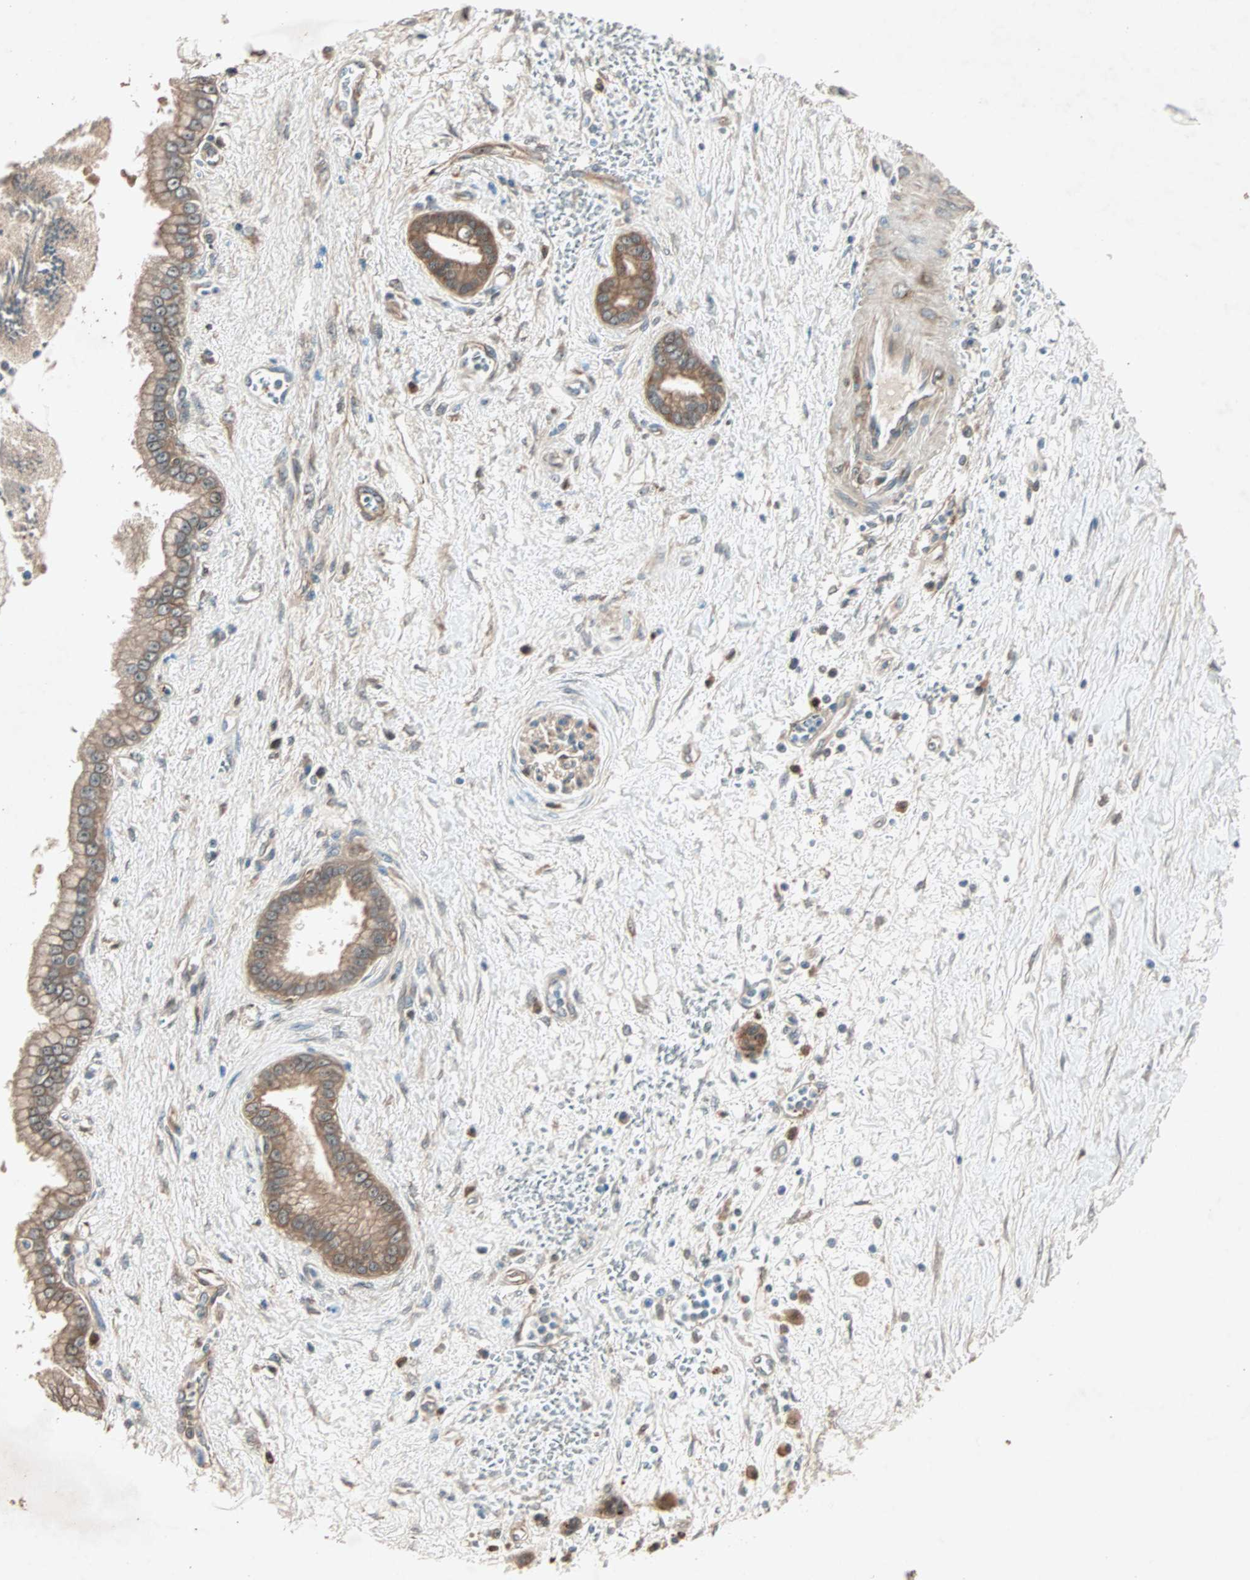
{"staining": {"intensity": "moderate", "quantity": ">75%", "location": "cytoplasmic/membranous"}, "tissue": "pancreatic cancer", "cell_type": "Tumor cells", "image_type": "cancer", "snomed": [{"axis": "morphology", "description": "Adenocarcinoma, NOS"}, {"axis": "topography", "description": "Pancreas"}], "caption": "Moderate cytoplasmic/membranous positivity for a protein is present in approximately >75% of tumor cells of adenocarcinoma (pancreatic) using IHC.", "gene": "SDSL", "patient": {"sex": "male", "age": 59}}